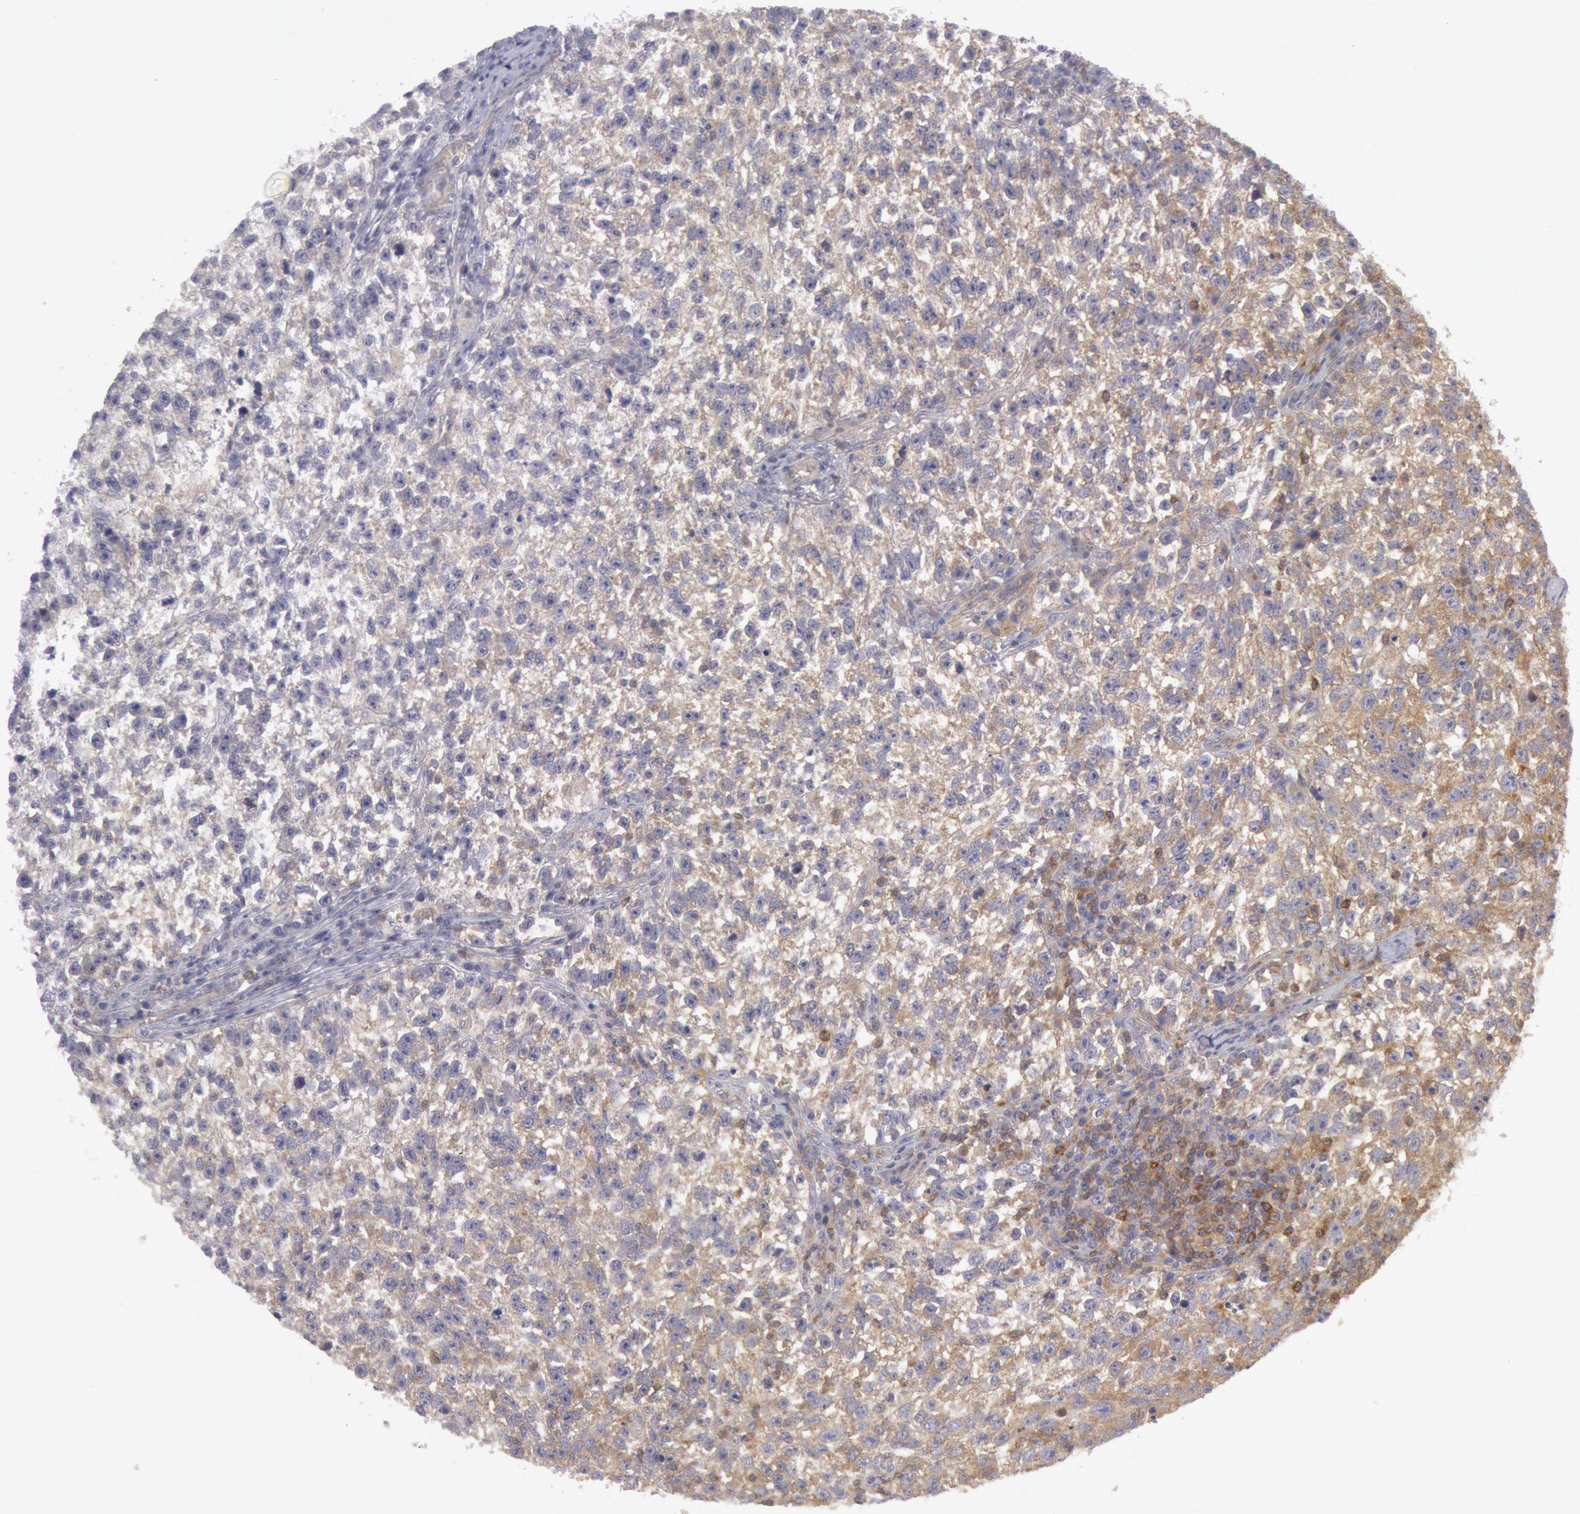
{"staining": {"intensity": "weak", "quantity": "25%-75%", "location": "cytoplasmic/membranous"}, "tissue": "testis cancer", "cell_type": "Tumor cells", "image_type": "cancer", "snomed": [{"axis": "morphology", "description": "Seminoma, NOS"}, {"axis": "topography", "description": "Testis"}], "caption": "Approximately 25%-75% of tumor cells in testis seminoma demonstrate weak cytoplasmic/membranous protein expression as visualized by brown immunohistochemical staining.", "gene": "IKBKB", "patient": {"sex": "male", "age": 38}}